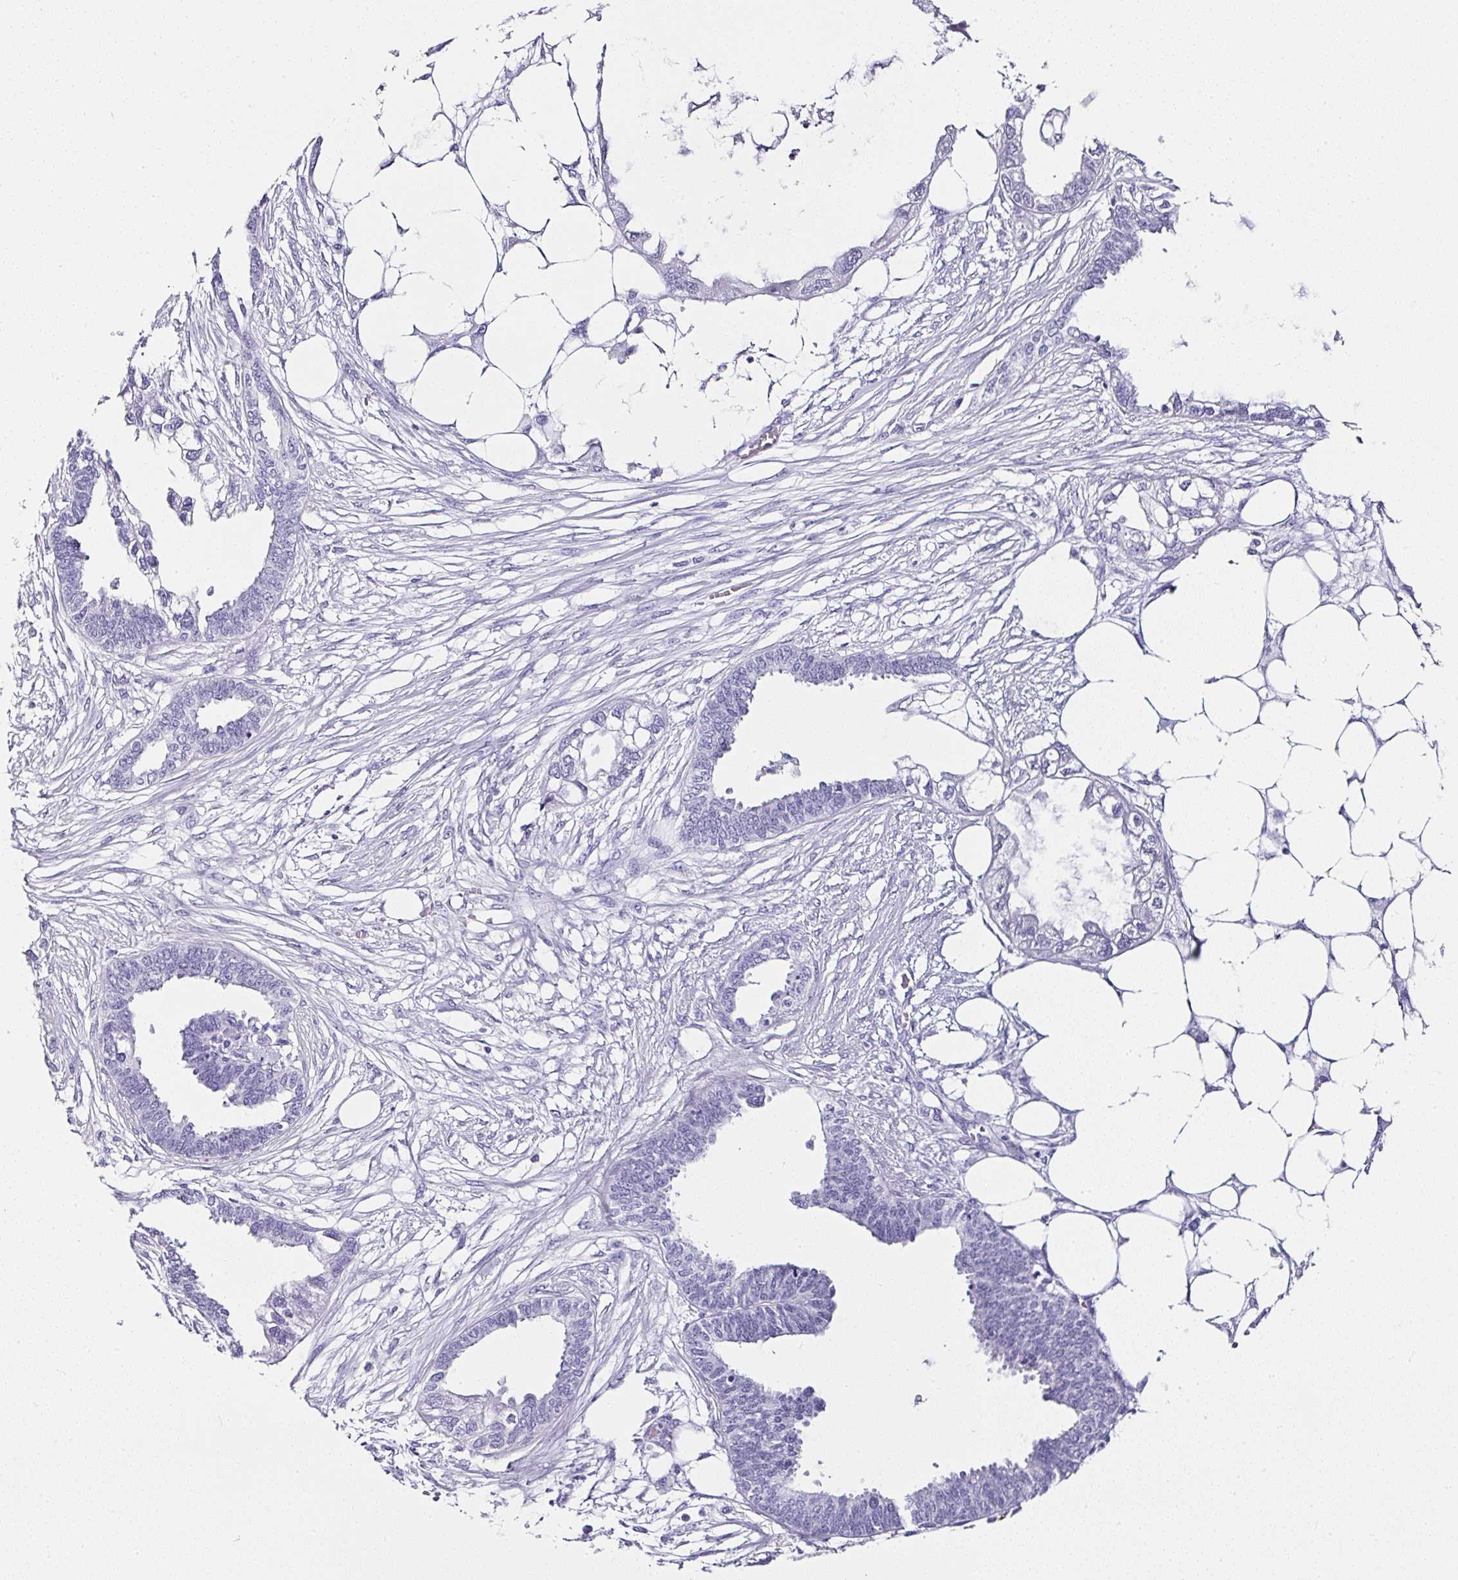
{"staining": {"intensity": "negative", "quantity": "none", "location": "none"}, "tissue": "endometrial cancer", "cell_type": "Tumor cells", "image_type": "cancer", "snomed": [{"axis": "morphology", "description": "Adenocarcinoma, NOS"}, {"axis": "morphology", "description": "Adenocarcinoma, metastatic, NOS"}, {"axis": "topography", "description": "Adipose tissue"}, {"axis": "topography", "description": "Endometrium"}], "caption": "Endometrial cancer was stained to show a protein in brown. There is no significant staining in tumor cells.", "gene": "SERPINB3", "patient": {"sex": "female", "age": 67}}